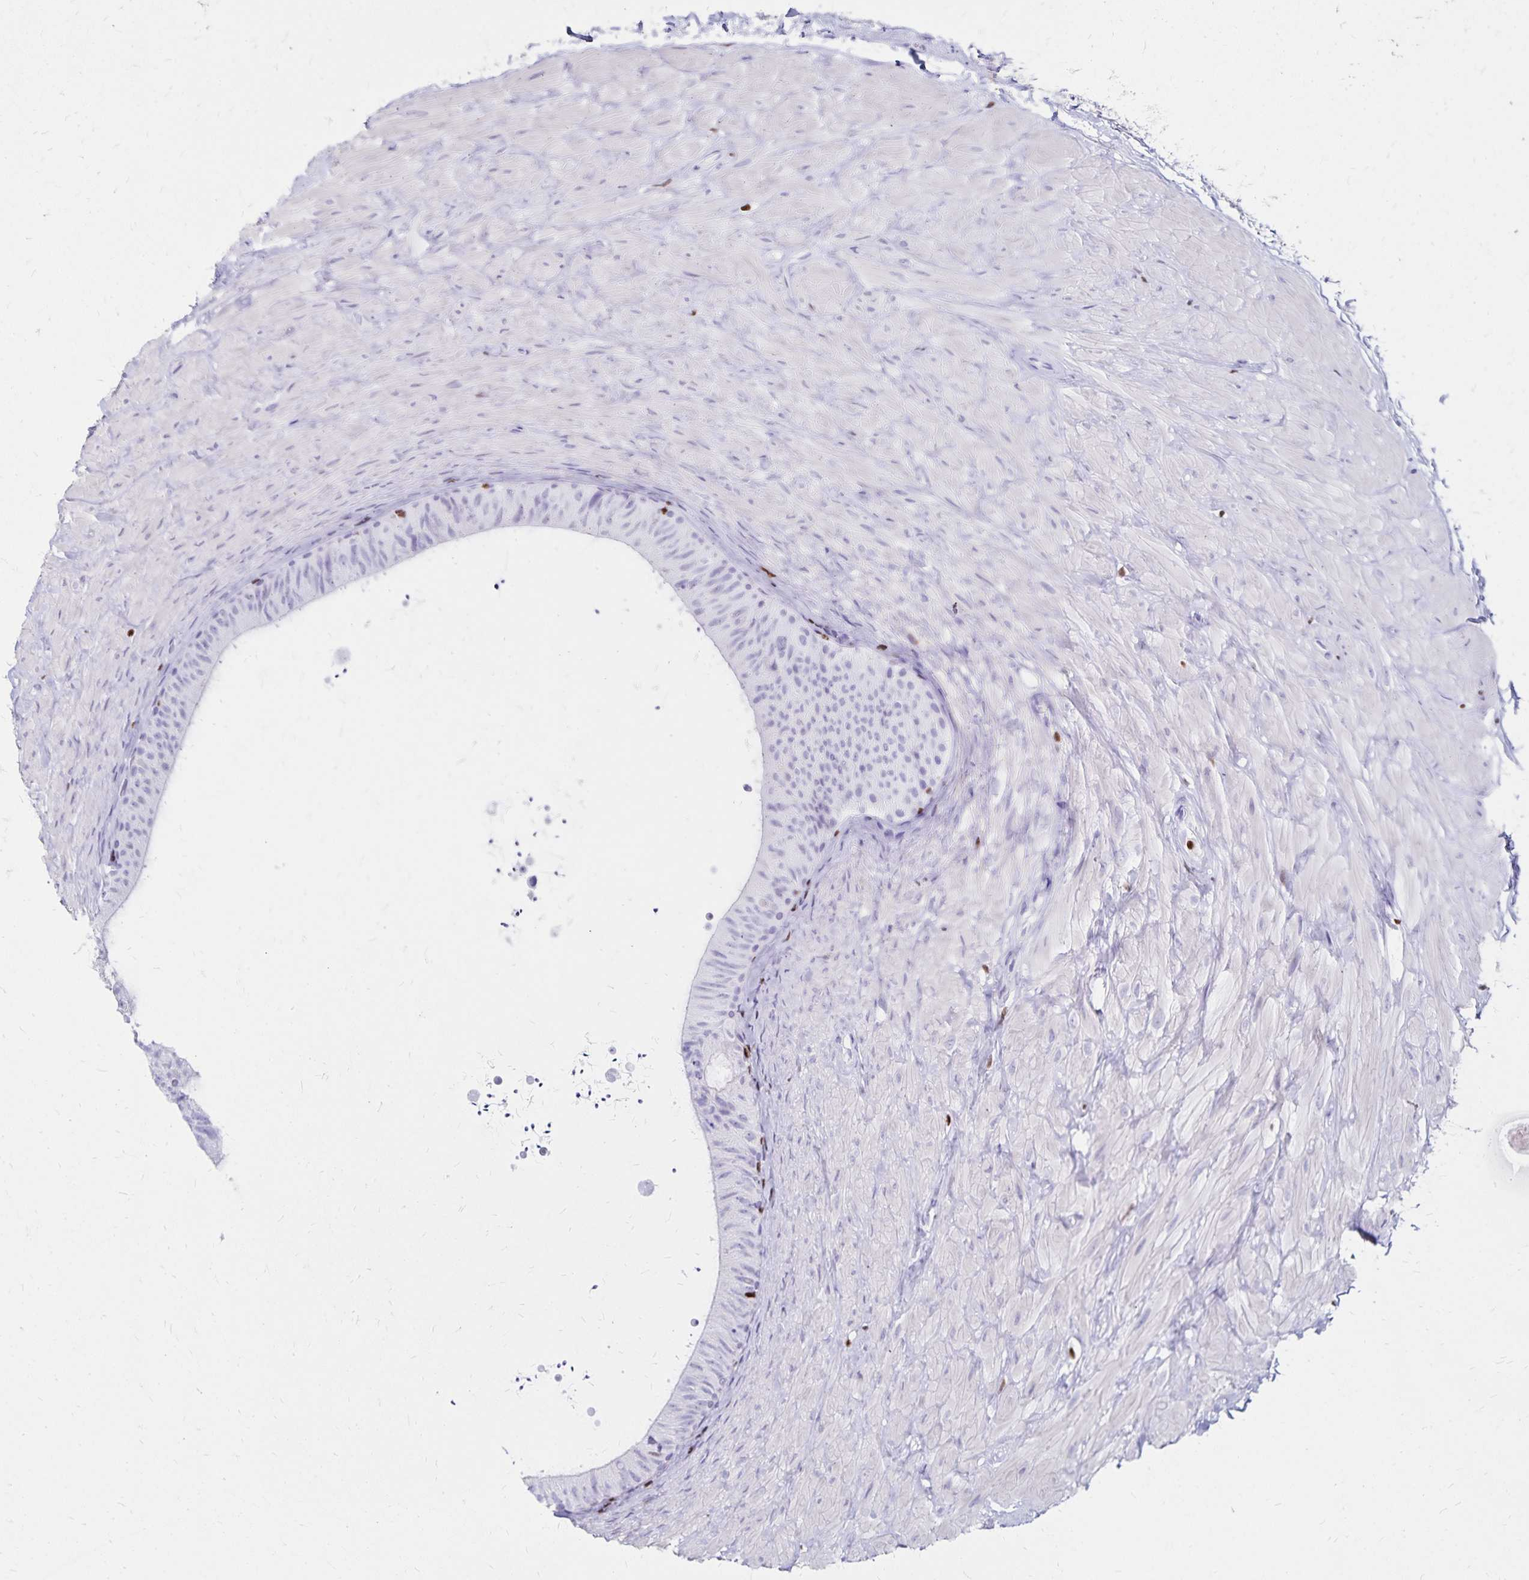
{"staining": {"intensity": "negative", "quantity": "none", "location": "none"}, "tissue": "epididymis", "cell_type": "Glandular cells", "image_type": "normal", "snomed": [{"axis": "morphology", "description": "Normal tissue, NOS"}, {"axis": "topography", "description": "Epididymis, spermatic cord, NOS"}, {"axis": "topography", "description": "Epididymis"}], "caption": "Immunohistochemical staining of normal epididymis exhibits no significant expression in glandular cells. (Stains: DAB IHC with hematoxylin counter stain, Microscopy: brightfield microscopy at high magnification).", "gene": "IKZF1", "patient": {"sex": "male", "age": 31}}